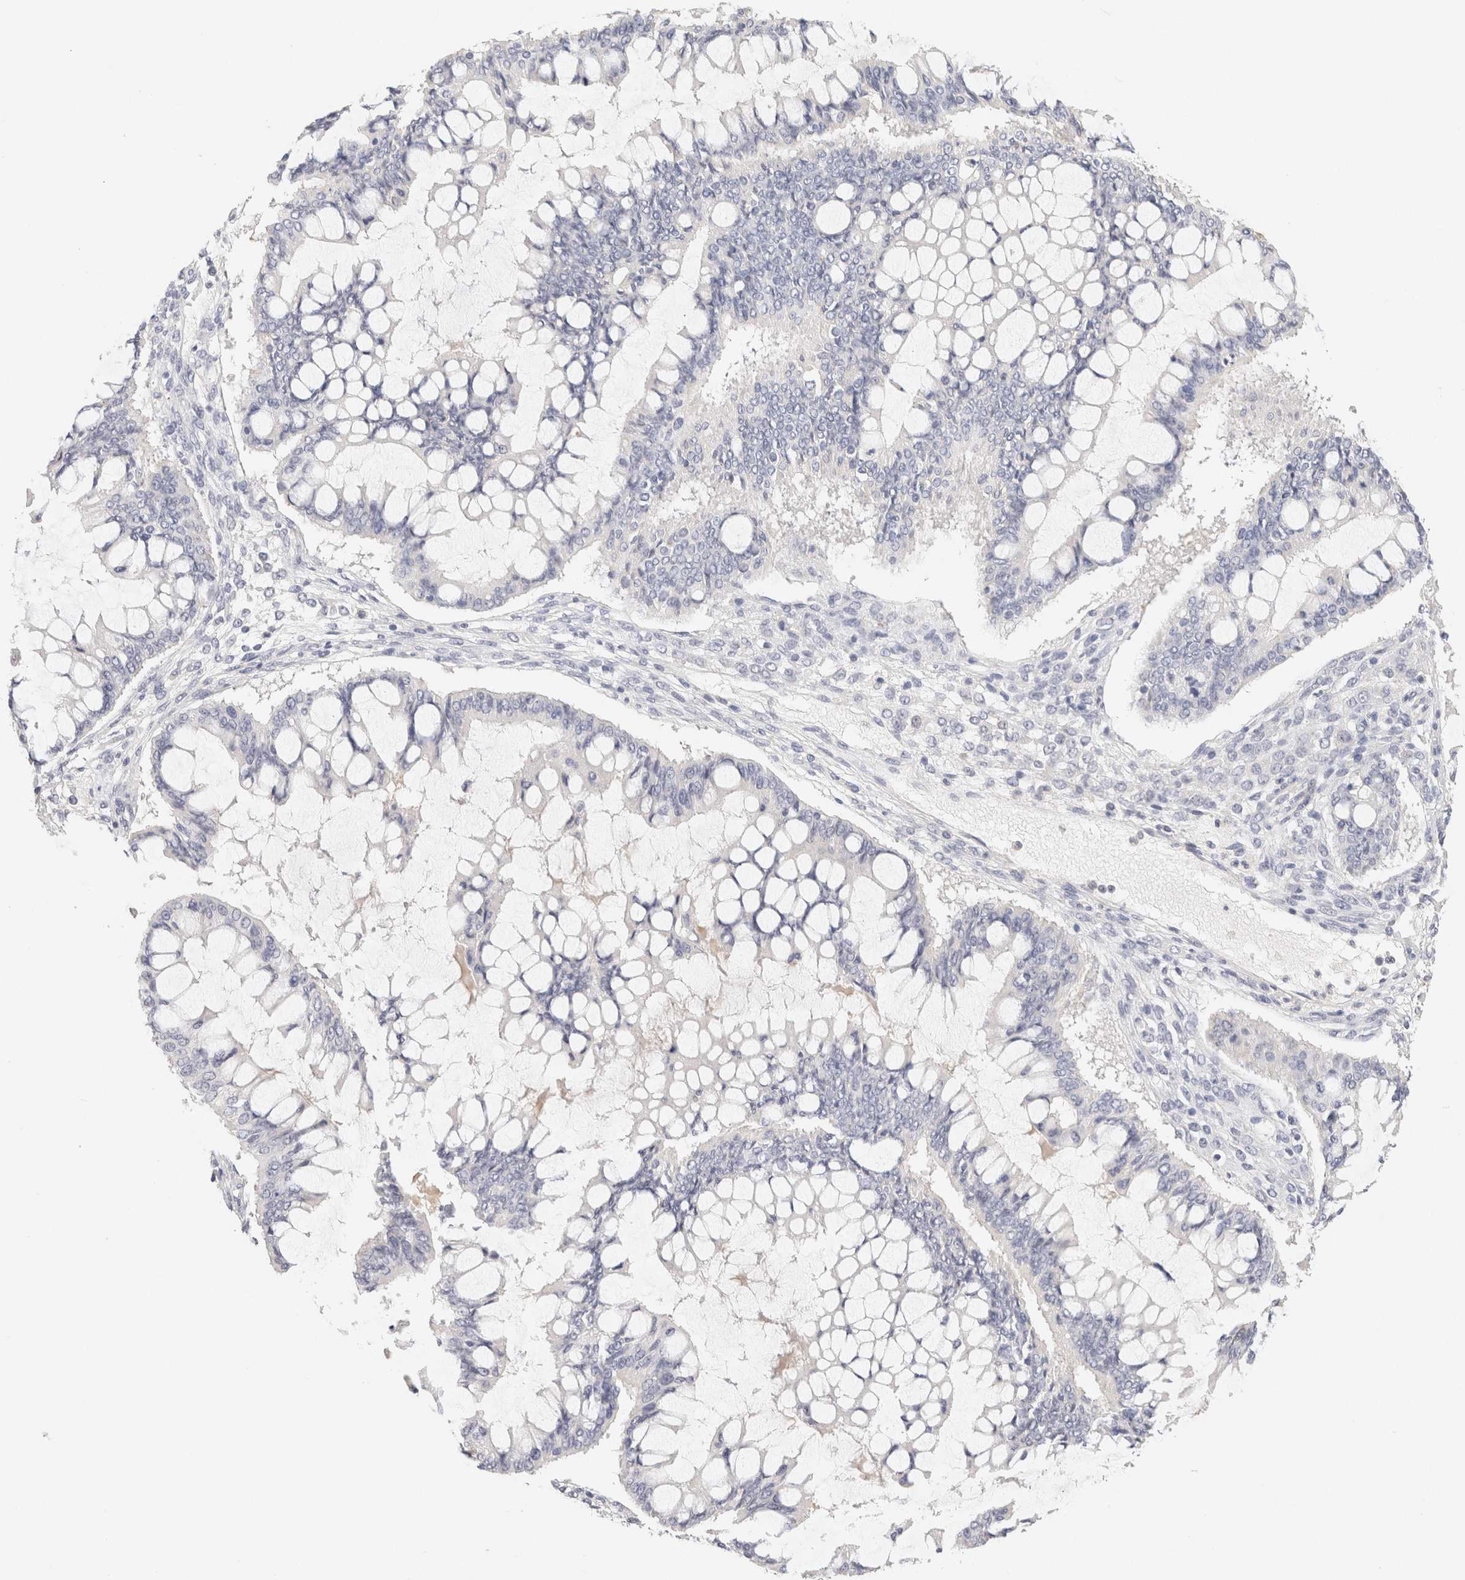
{"staining": {"intensity": "negative", "quantity": "none", "location": "none"}, "tissue": "ovarian cancer", "cell_type": "Tumor cells", "image_type": "cancer", "snomed": [{"axis": "morphology", "description": "Cystadenocarcinoma, mucinous, NOS"}, {"axis": "topography", "description": "Ovary"}], "caption": "High magnification brightfield microscopy of ovarian cancer stained with DAB (brown) and counterstained with hematoxylin (blue): tumor cells show no significant positivity. Brightfield microscopy of immunohistochemistry (IHC) stained with DAB (brown) and hematoxylin (blue), captured at high magnification.", "gene": "SCGB2A2", "patient": {"sex": "female", "age": 73}}